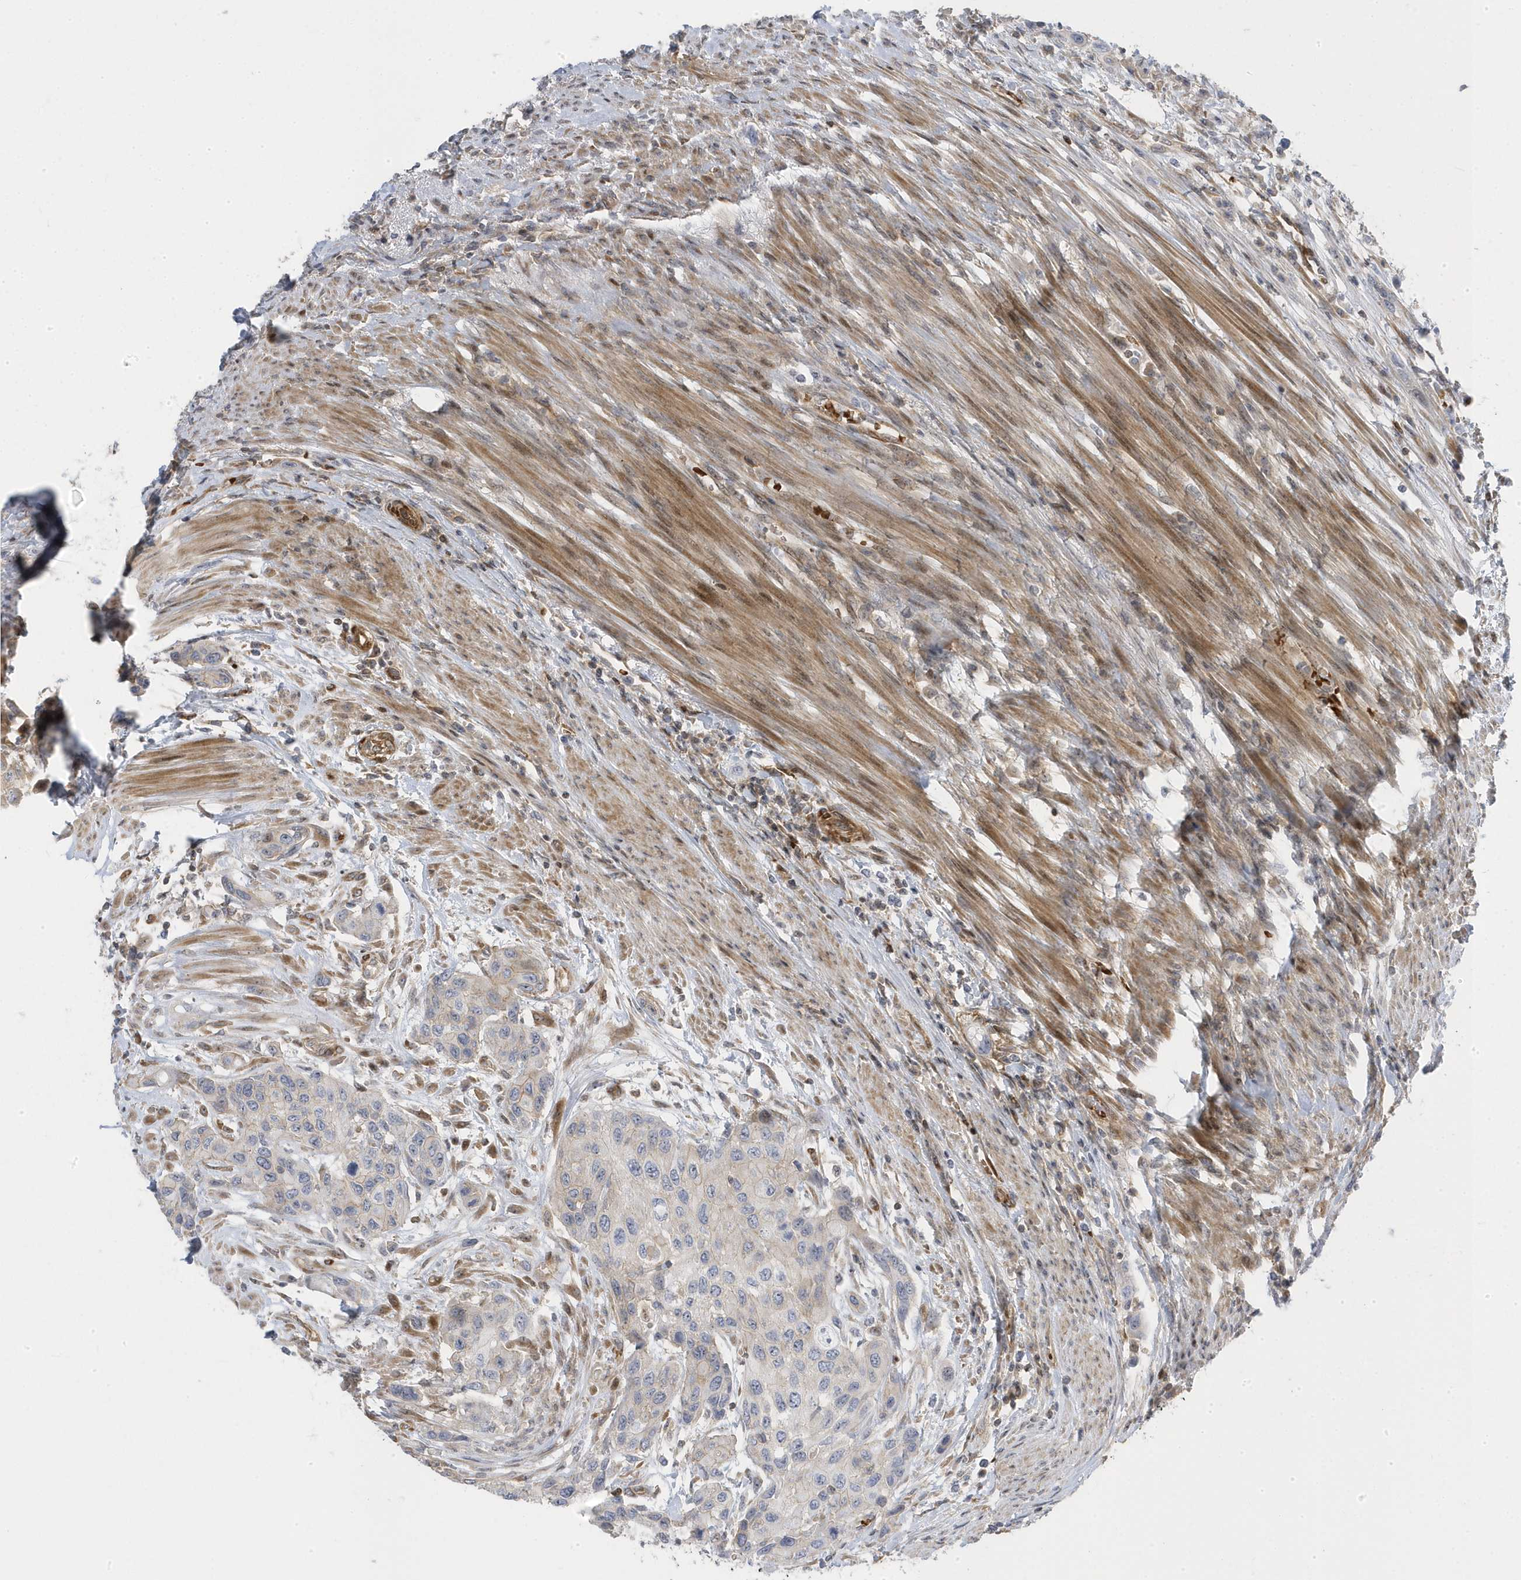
{"staining": {"intensity": "negative", "quantity": "none", "location": "none"}, "tissue": "urothelial cancer", "cell_type": "Tumor cells", "image_type": "cancer", "snomed": [{"axis": "morphology", "description": "Normal tissue, NOS"}, {"axis": "morphology", "description": "Urothelial carcinoma, High grade"}, {"axis": "topography", "description": "Vascular tissue"}, {"axis": "topography", "description": "Urinary bladder"}], "caption": "The immunohistochemistry (IHC) micrograph has no significant positivity in tumor cells of urothelial cancer tissue.", "gene": "MAP7D3", "patient": {"sex": "female", "age": 56}}